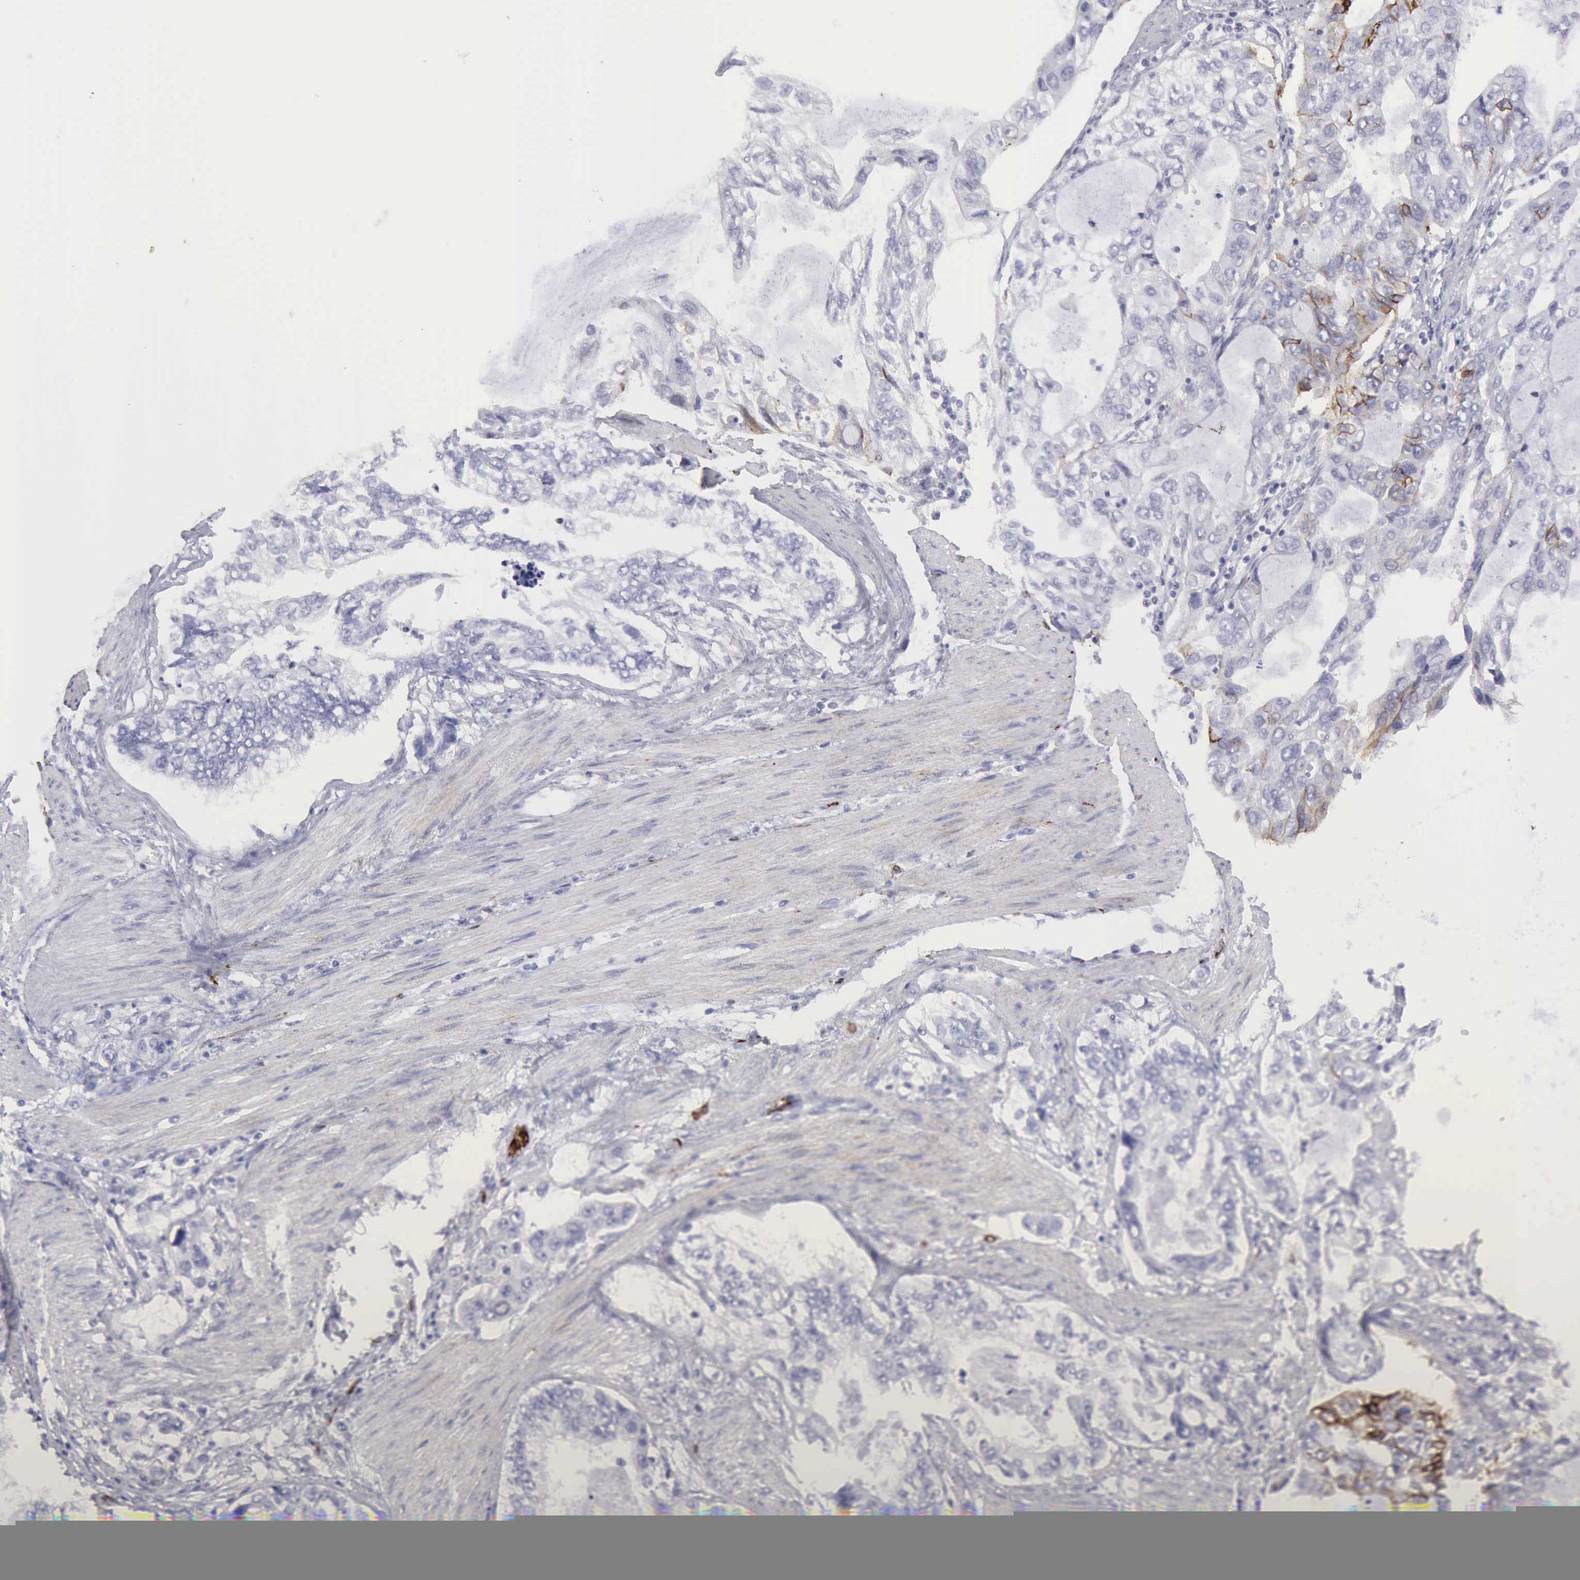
{"staining": {"intensity": "negative", "quantity": "none", "location": "none"}, "tissue": "stomach cancer", "cell_type": "Tumor cells", "image_type": "cancer", "snomed": [{"axis": "morphology", "description": "Adenocarcinoma, NOS"}, {"axis": "topography", "description": "Pancreas"}, {"axis": "topography", "description": "Stomach, upper"}], "caption": "DAB (3,3'-diaminobenzidine) immunohistochemical staining of human adenocarcinoma (stomach) reveals no significant positivity in tumor cells.", "gene": "NCAM1", "patient": {"sex": "male", "age": 77}}